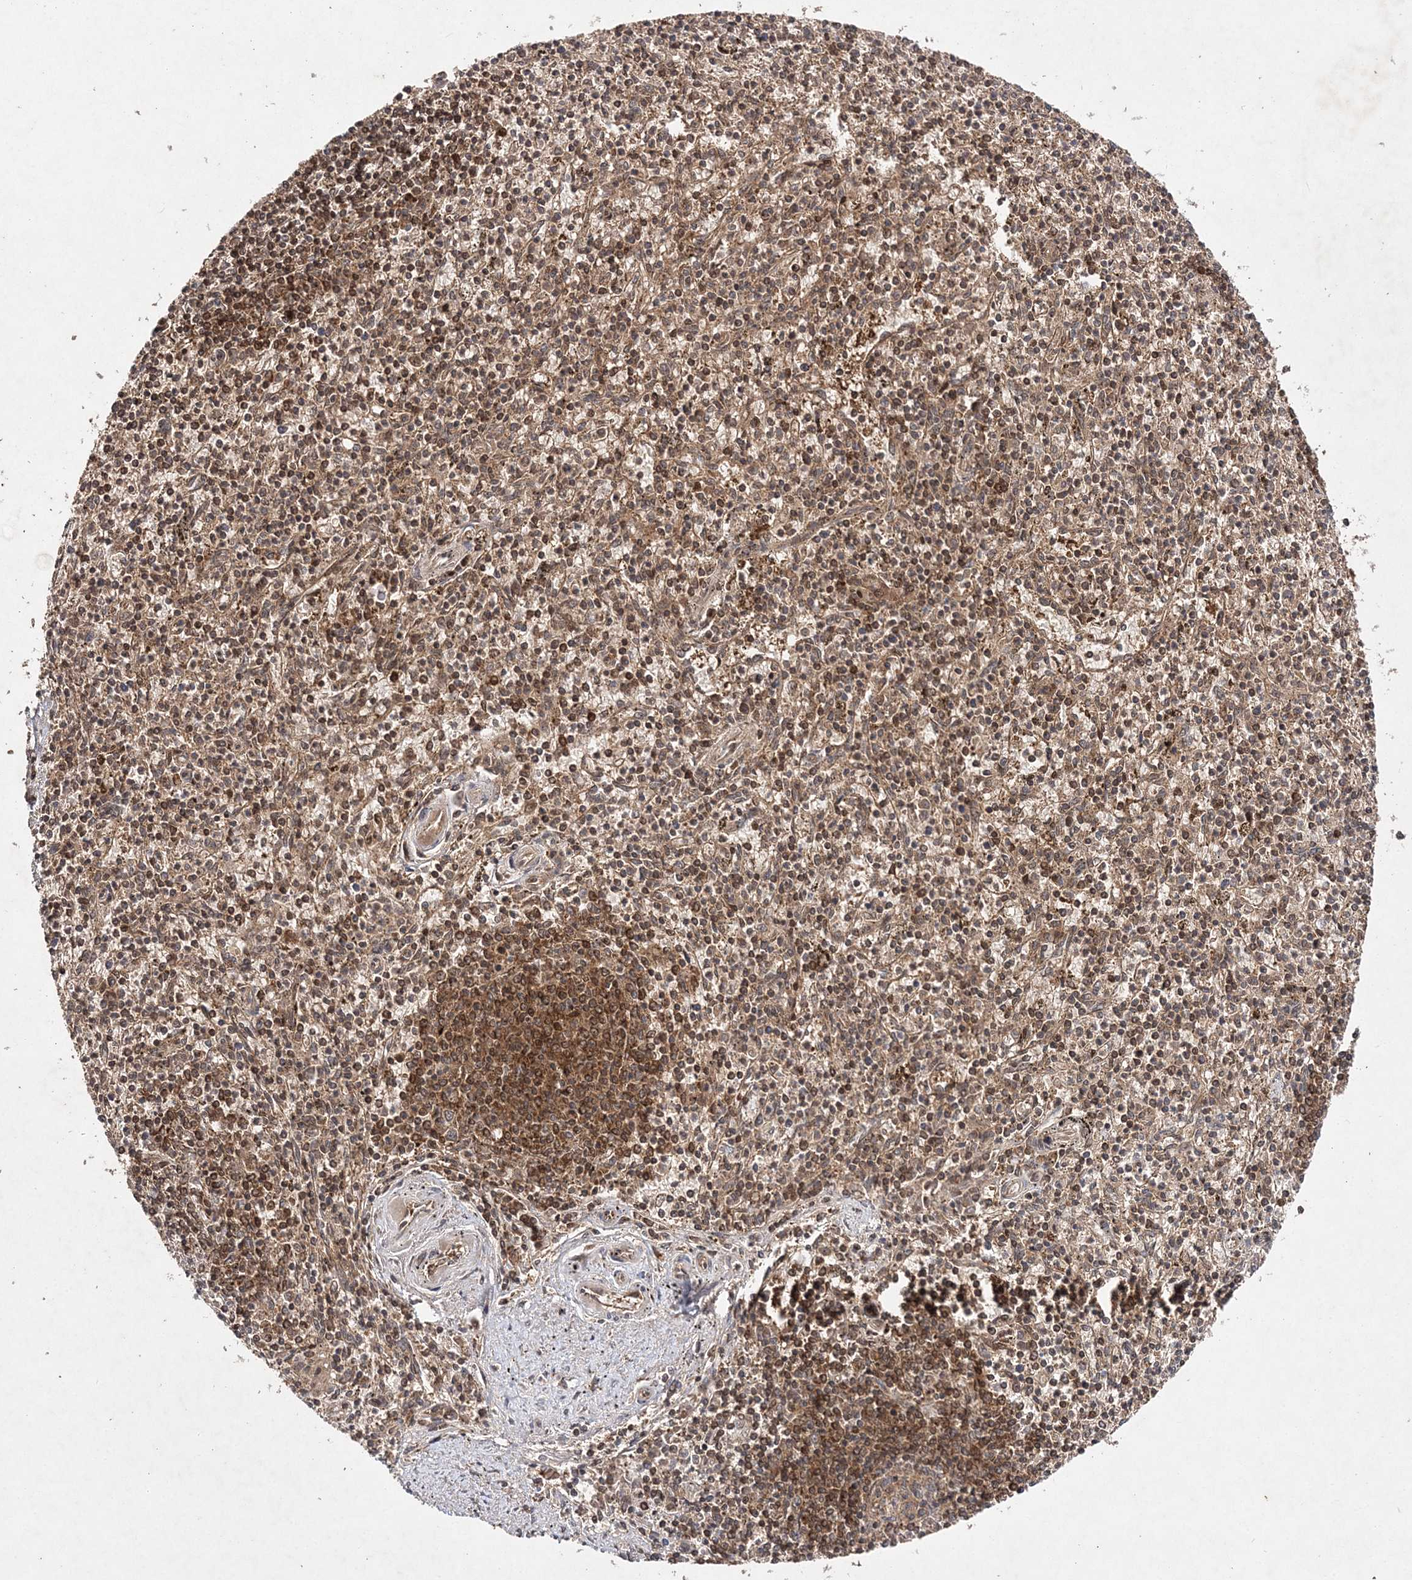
{"staining": {"intensity": "moderate", "quantity": ">75%", "location": "cytoplasmic/membranous,nuclear"}, "tissue": "spleen", "cell_type": "Cells in red pulp", "image_type": "normal", "snomed": [{"axis": "morphology", "description": "Normal tissue, NOS"}, {"axis": "topography", "description": "Spleen"}], "caption": "Protein expression analysis of benign human spleen reveals moderate cytoplasmic/membranous,nuclear expression in approximately >75% of cells in red pulp. (IHC, brightfield microscopy, high magnification).", "gene": "NIF3L1", "patient": {"sex": "male", "age": 72}}